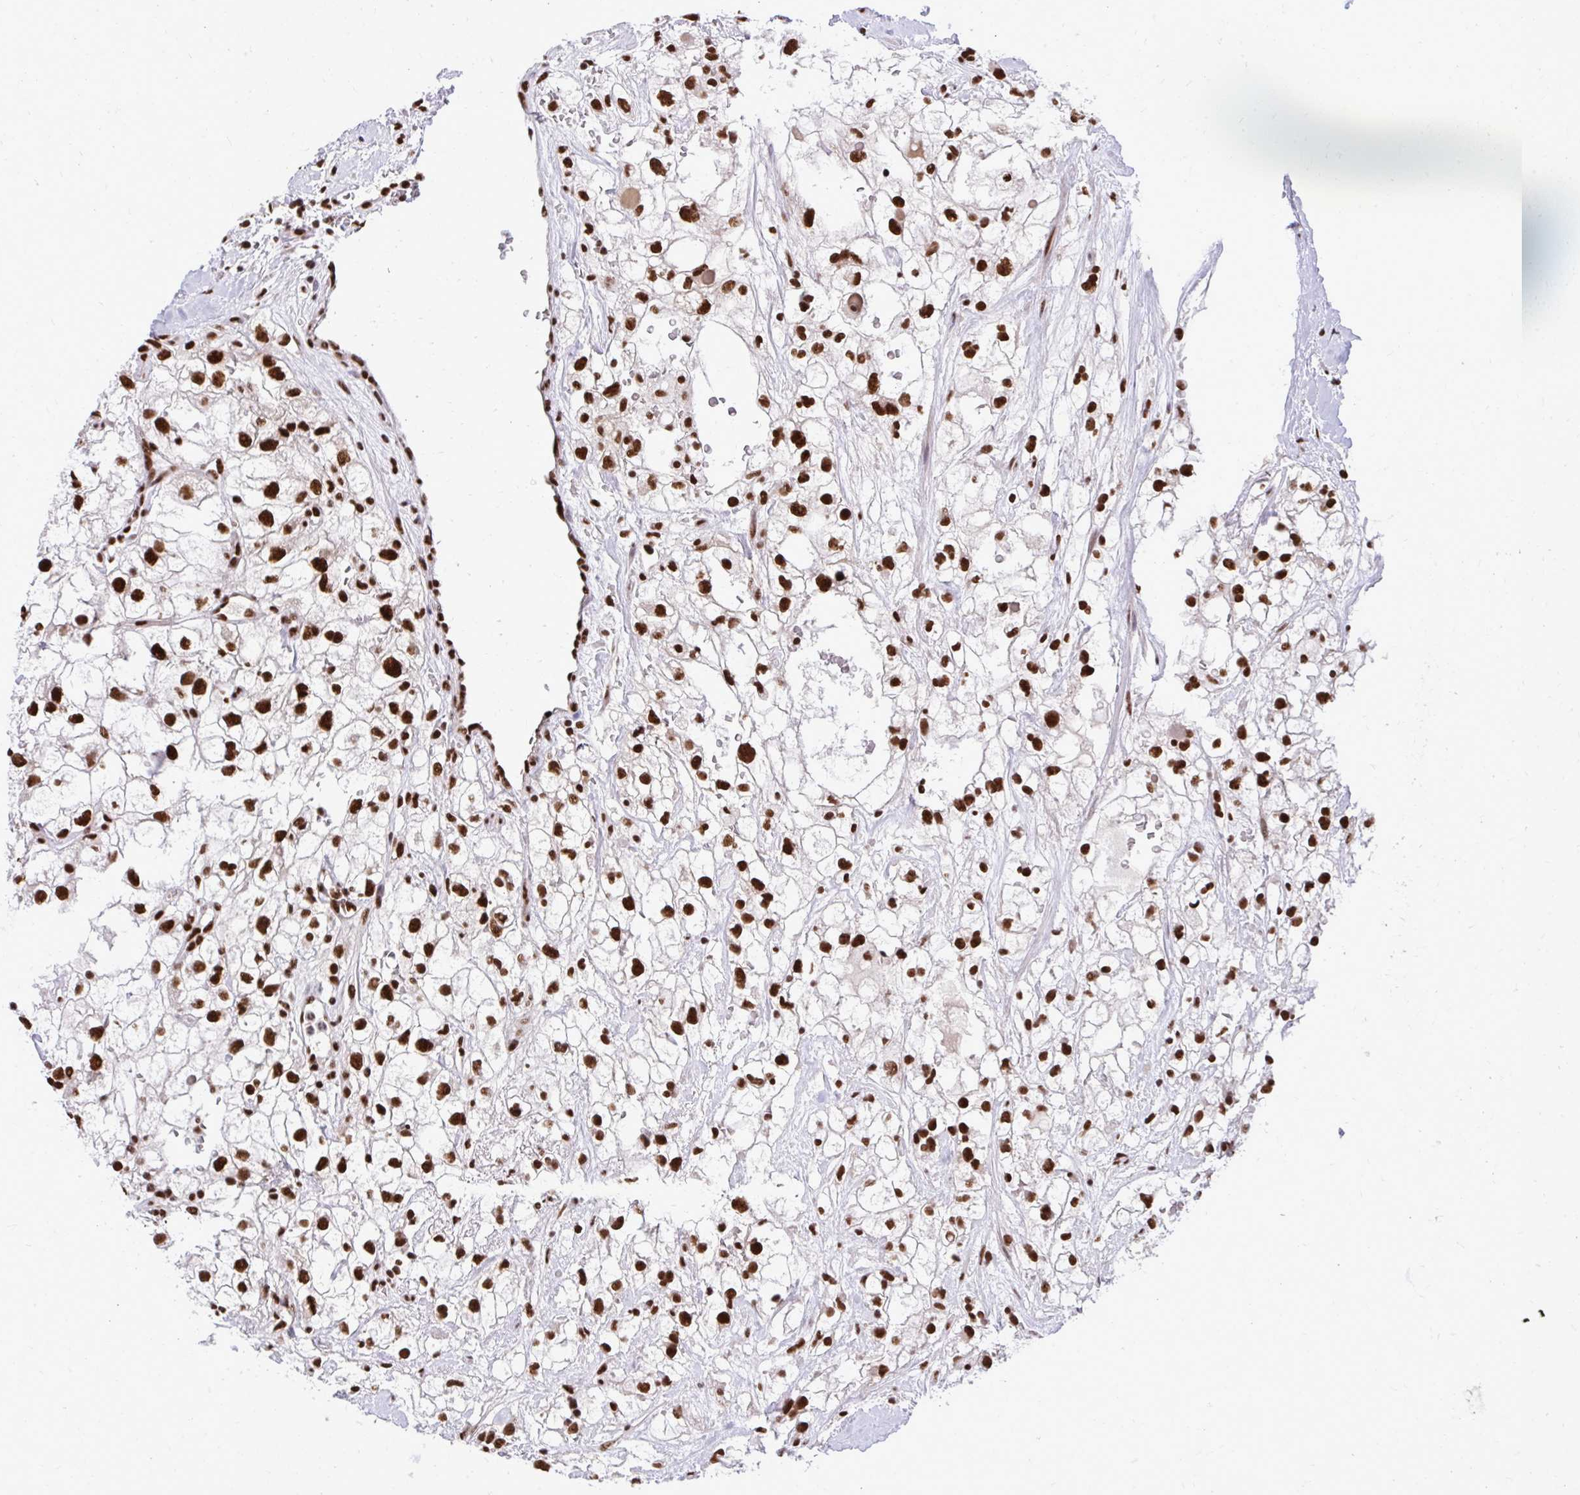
{"staining": {"intensity": "strong", "quantity": ">75%", "location": "nuclear"}, "tissue": "renal cancer", "cell_type": "Tumor cells", "image_type": "cancer", "snomed": [{"axis": "morphology", "description": "Adenocarcinoma, NOS"}, {"axis": "topography", "description": "Kidney"}], "caption": "A photomicrograph showing strong nuclear expression in approximately >75% of tumor cells in renal adenocarcinoma, as visualized by brown immunohistochemical staining.", "gene": "PRPF19", "patient": {"sex": "male", "age": 59}}